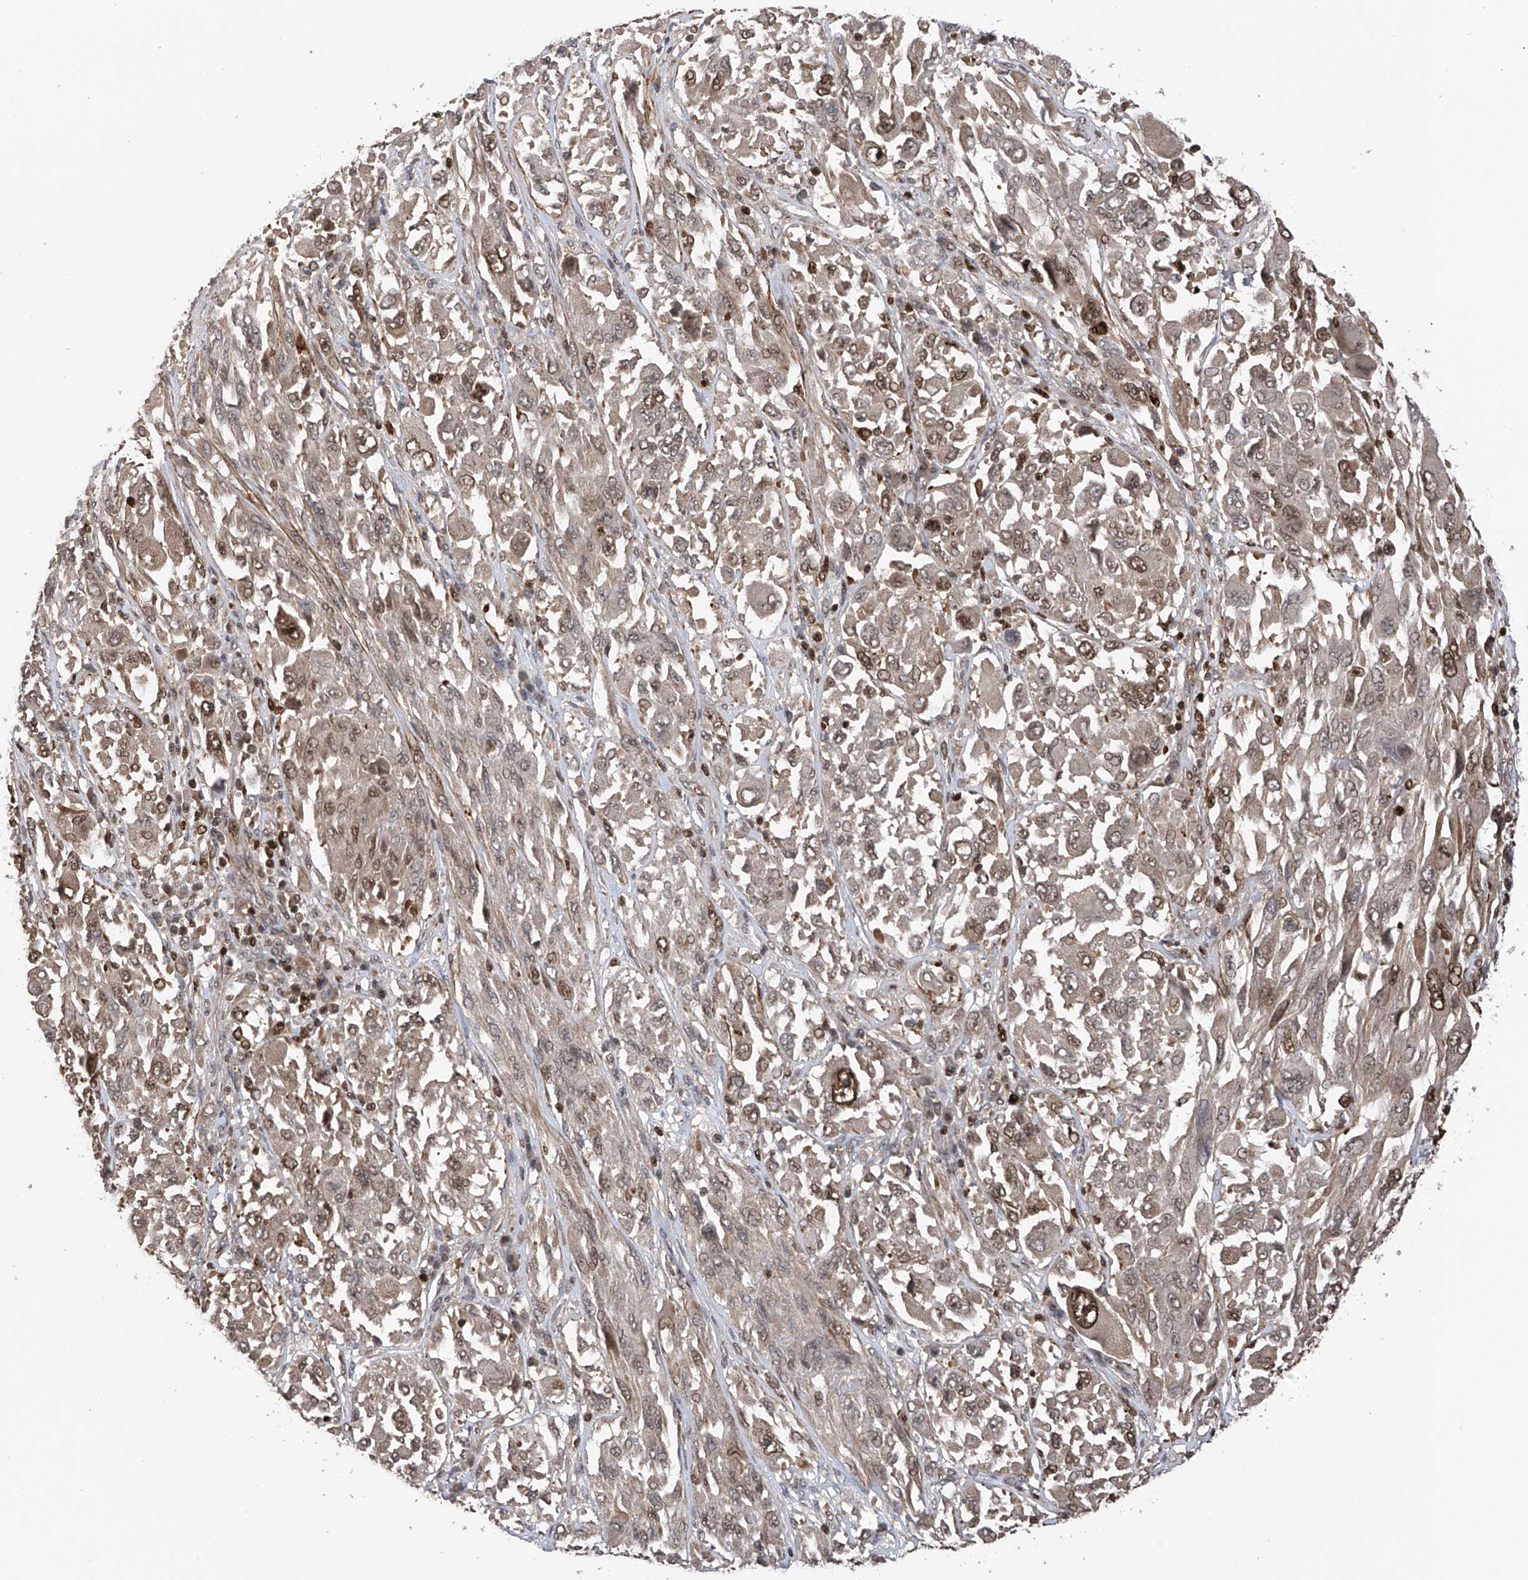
{"staining": {"intensity": "moderate", "quantity": "25%-75%", "location": "cytoplasmic/membranous,nuclear"}, "tissue": "melanoma", "cell_type": "Tumor cells", "image_type": "cancer", "snomed": [{"axis": "morphology", "description": "Malignant melanoma, NOS"}, {"axis": "topography", "description": "Skin"}], "caption": "Immunohistochemical staining of melanoma demonstrates moderate cytoplasmic/membranous and nuclear protein expression in about 25%-75% of tumor cells.", "gene": "DNAJC9", "patient": {"sex": "female", "age": 91}}